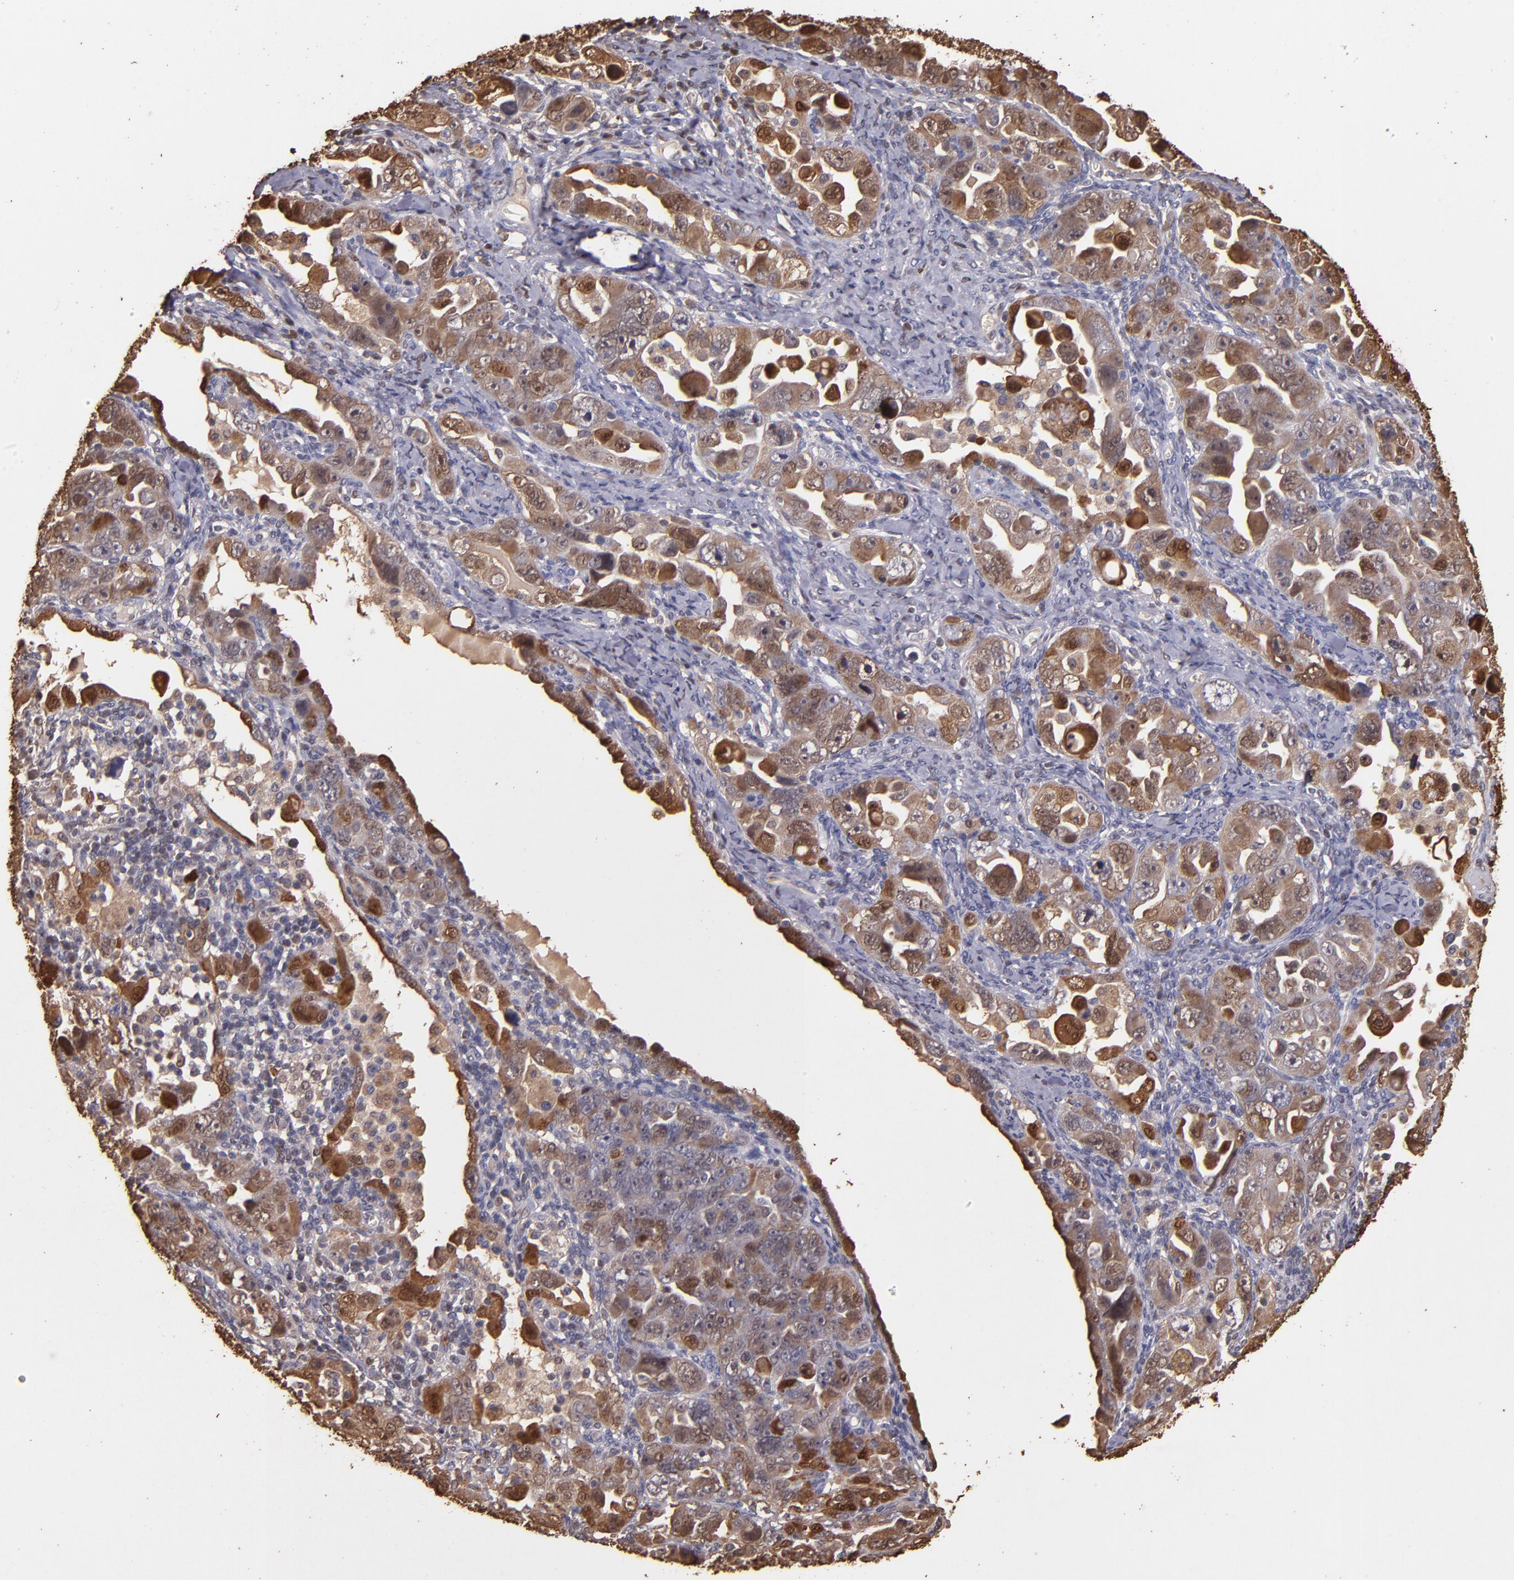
{"staining": {"intensity": "moderate", "quantity": ">75%", "location": "cytoplasmic/membranous,nuclear"}, "tissue": "ovarian cancer", "cell_type": "Tumor cells", "image_type": "cancer", "snomed": [{"axis": "morphology", "description": "Cystadenocarcinoma, serous, NOS"}, {"axis": "topography", "description": "Ovary"}], "caption": "DAB immunohistochemical staining of serous cystadenocarcinoma (ovarian) displays moderate cytoplasmic/membranous and nuclear protein expression in about >75% of tumor cells. (Brightfield microscopy of DAB IHC at high magnification).", "gene": "S100A6", "patient": {"sex": "female", "age": 66}}